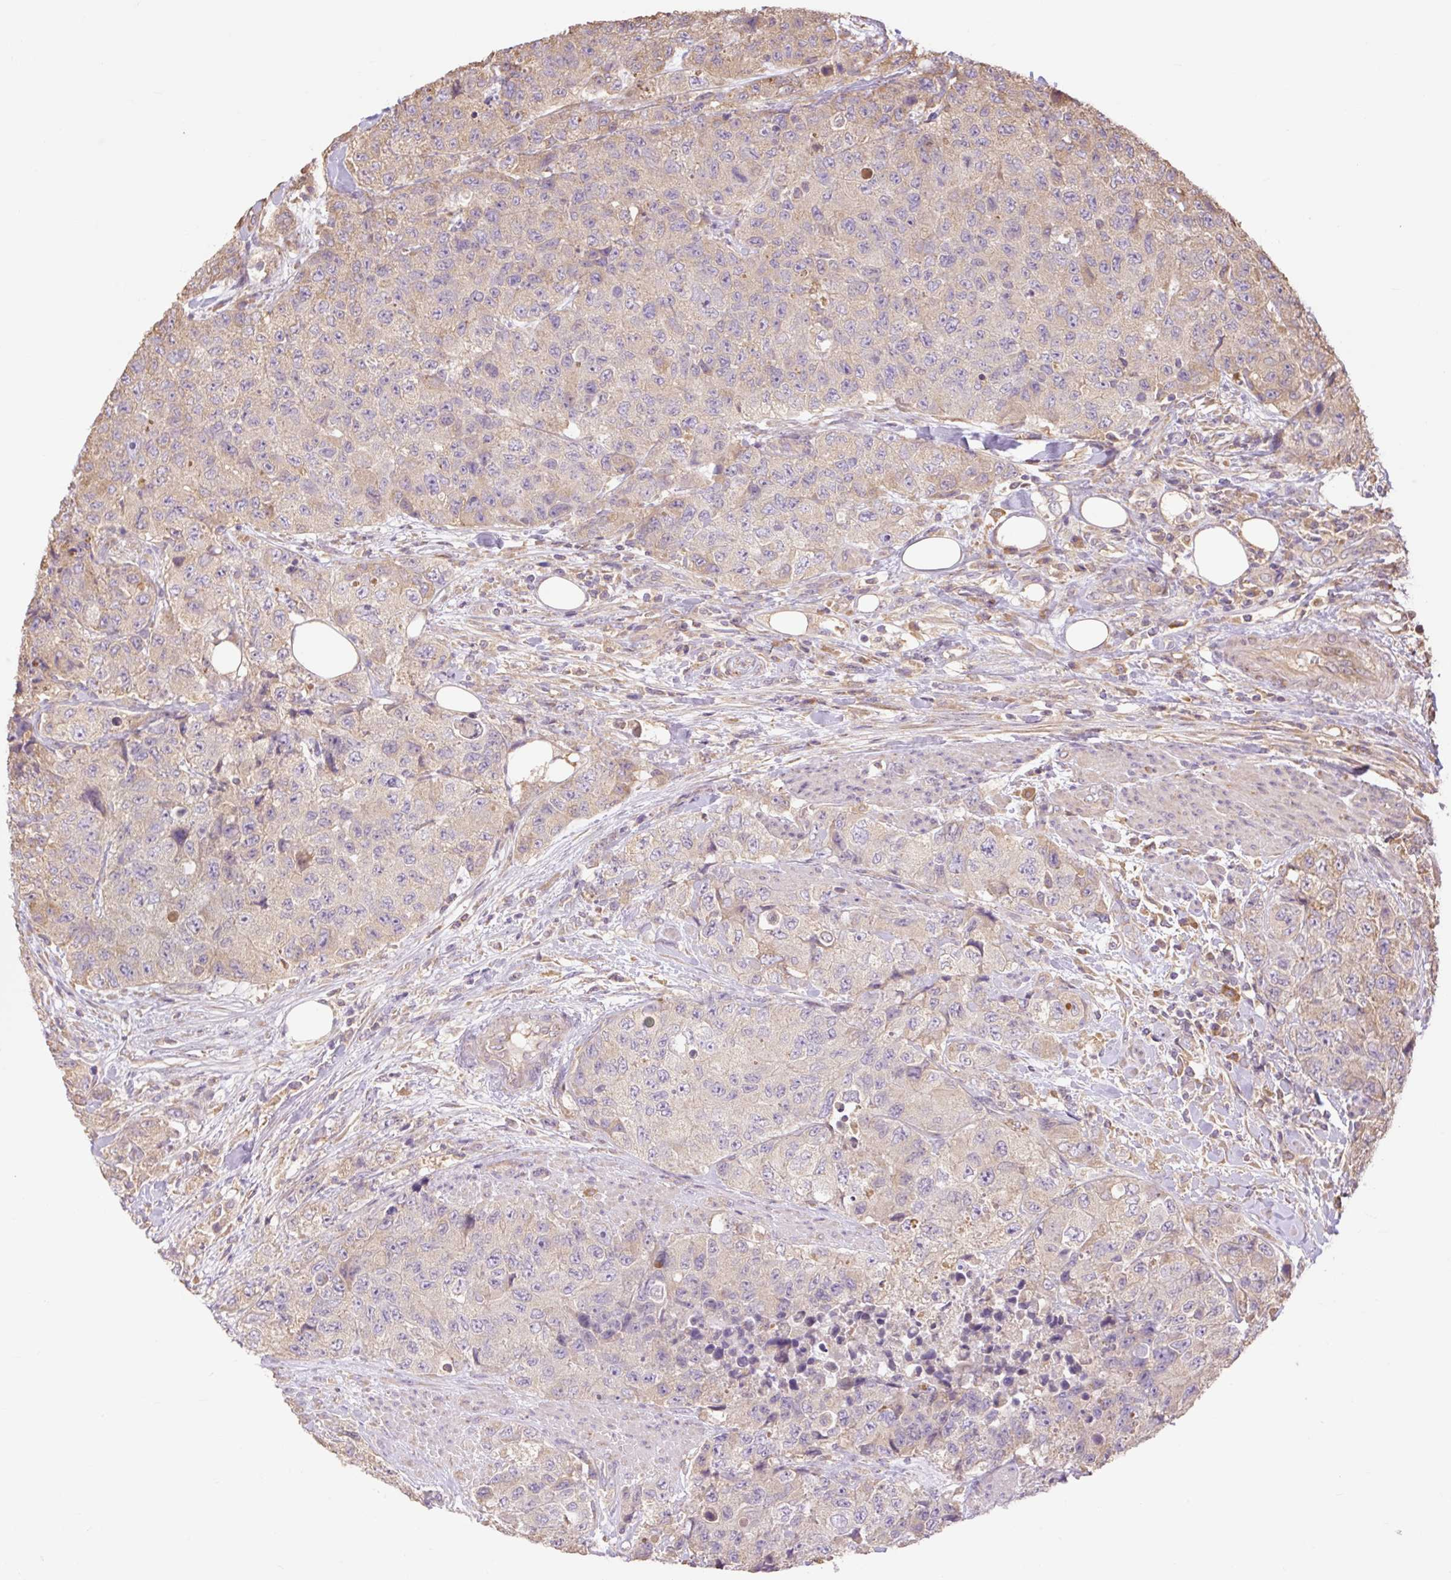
{"staining": {"intensity": "weak", "quantity": "<25%", "location": "cytoplasmic/membranous"}, "tissue": "urothelial cancer", "cell_type": "Tumor cells", "image_type": "cancer", "snomed": [{"axis": "morphology", "description": "Urothelial carcinoma, High grade"}, {"axis": "topography", "description": "Urinary bladder"}], "caption": "IHC of human urothelial cancer demonstrates no staining in tumor cells. The staining is performed using DAB (3,3'-diaminobenzidine) brown chromogen with nuclei counter-stained in using hematoxylin.", "gene": "DESI1", "patient": {"sex": "female", "age": 78}}